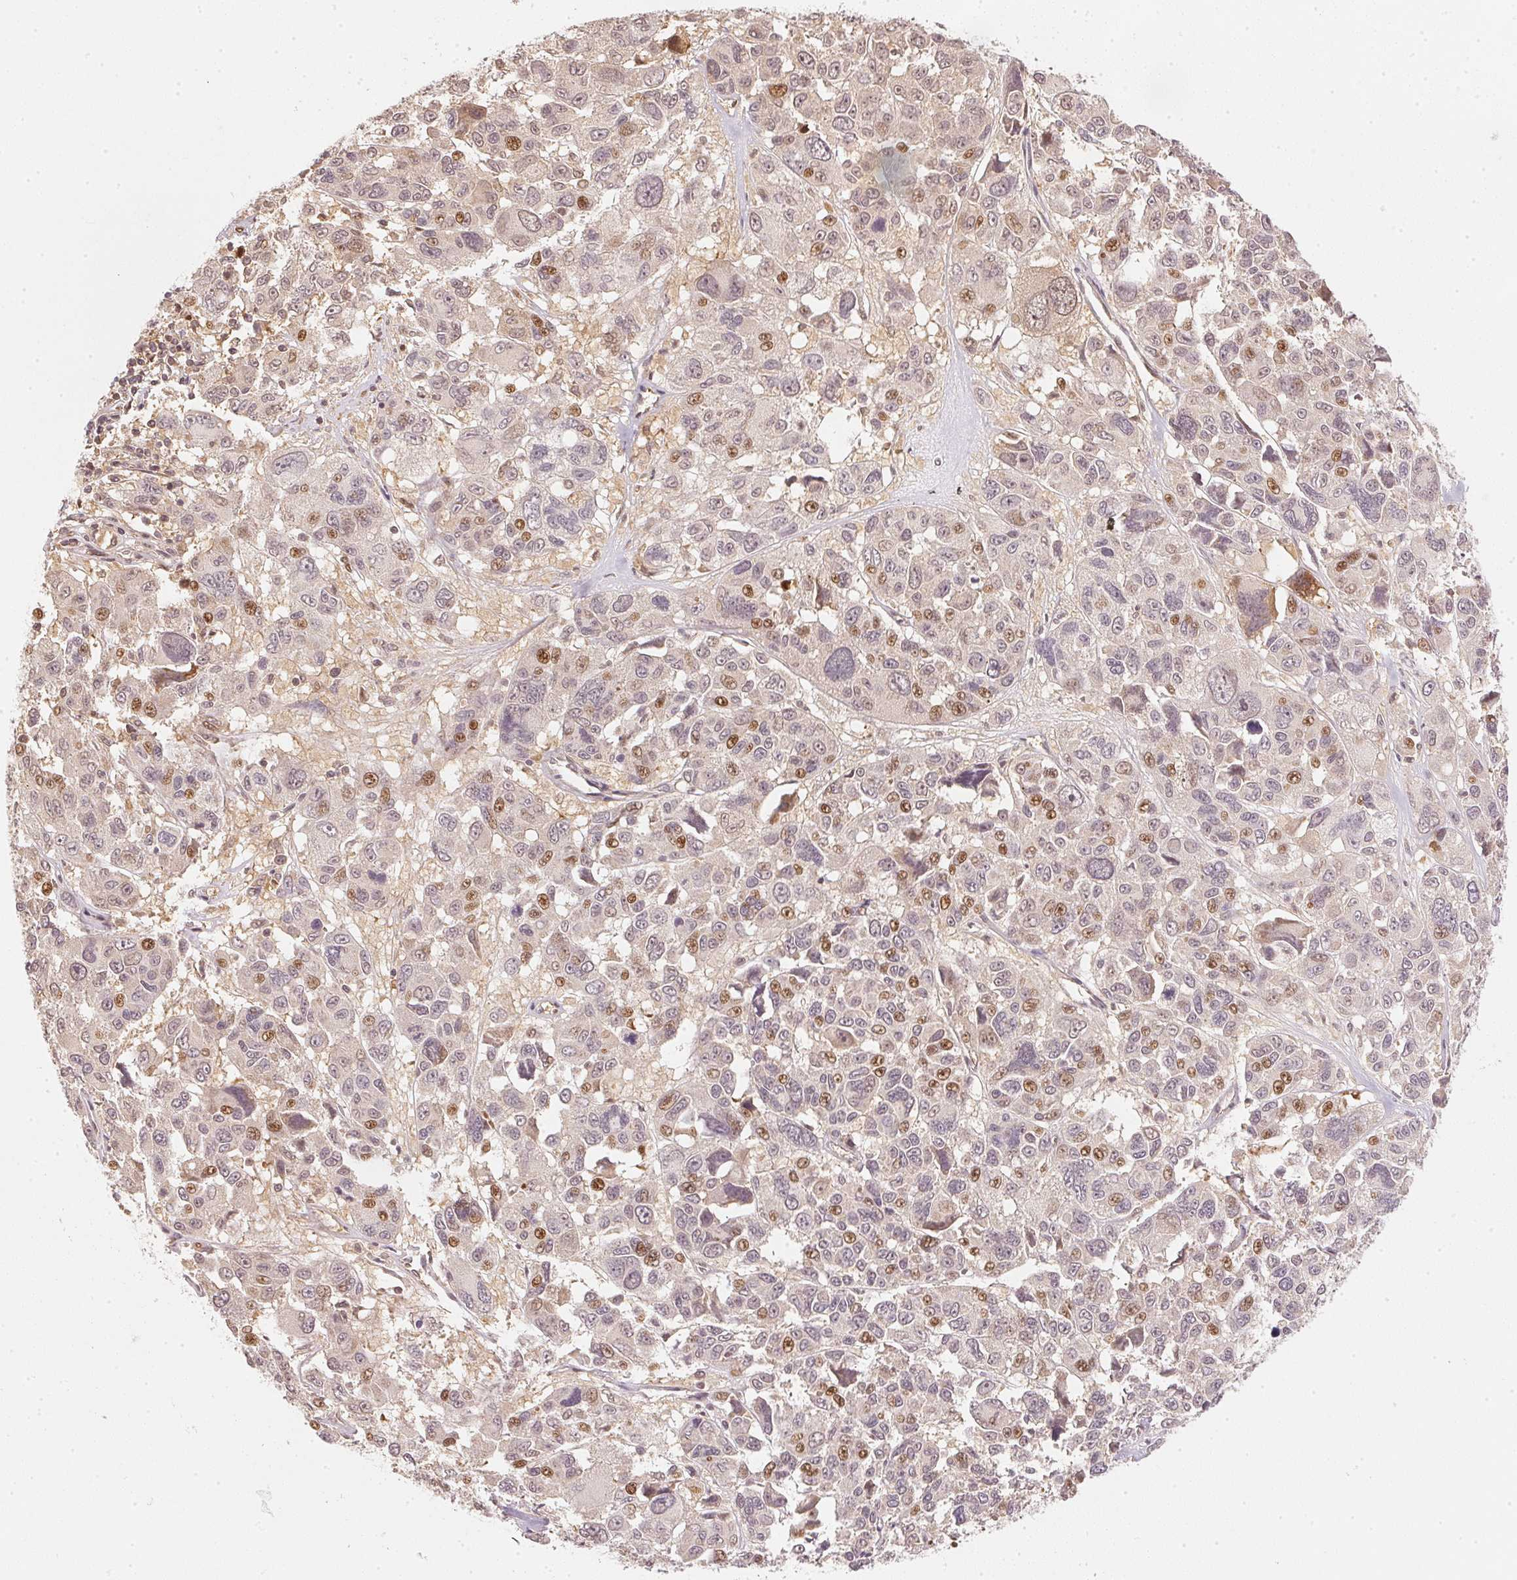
{"staining": {"intensity": "moderate", "quantity": "<25%", "location": "nuclear"}, "tissue": "melanoma", "cell_type": "Tumor cells", "image_type": "cancer", "snomed": [{"axis": "morphology", "description": "Malignant melanoma, NOS"}, {"axis": "topography", "description": "Skin"}], "caption": "A high-resolution micrograph shows IHC staining of melanoma, which shows moderate nuclear staining in approximately <25% of tumor cells.", "gene": "UBE2L3", "patient": {"sex": "female", "age": 66}}